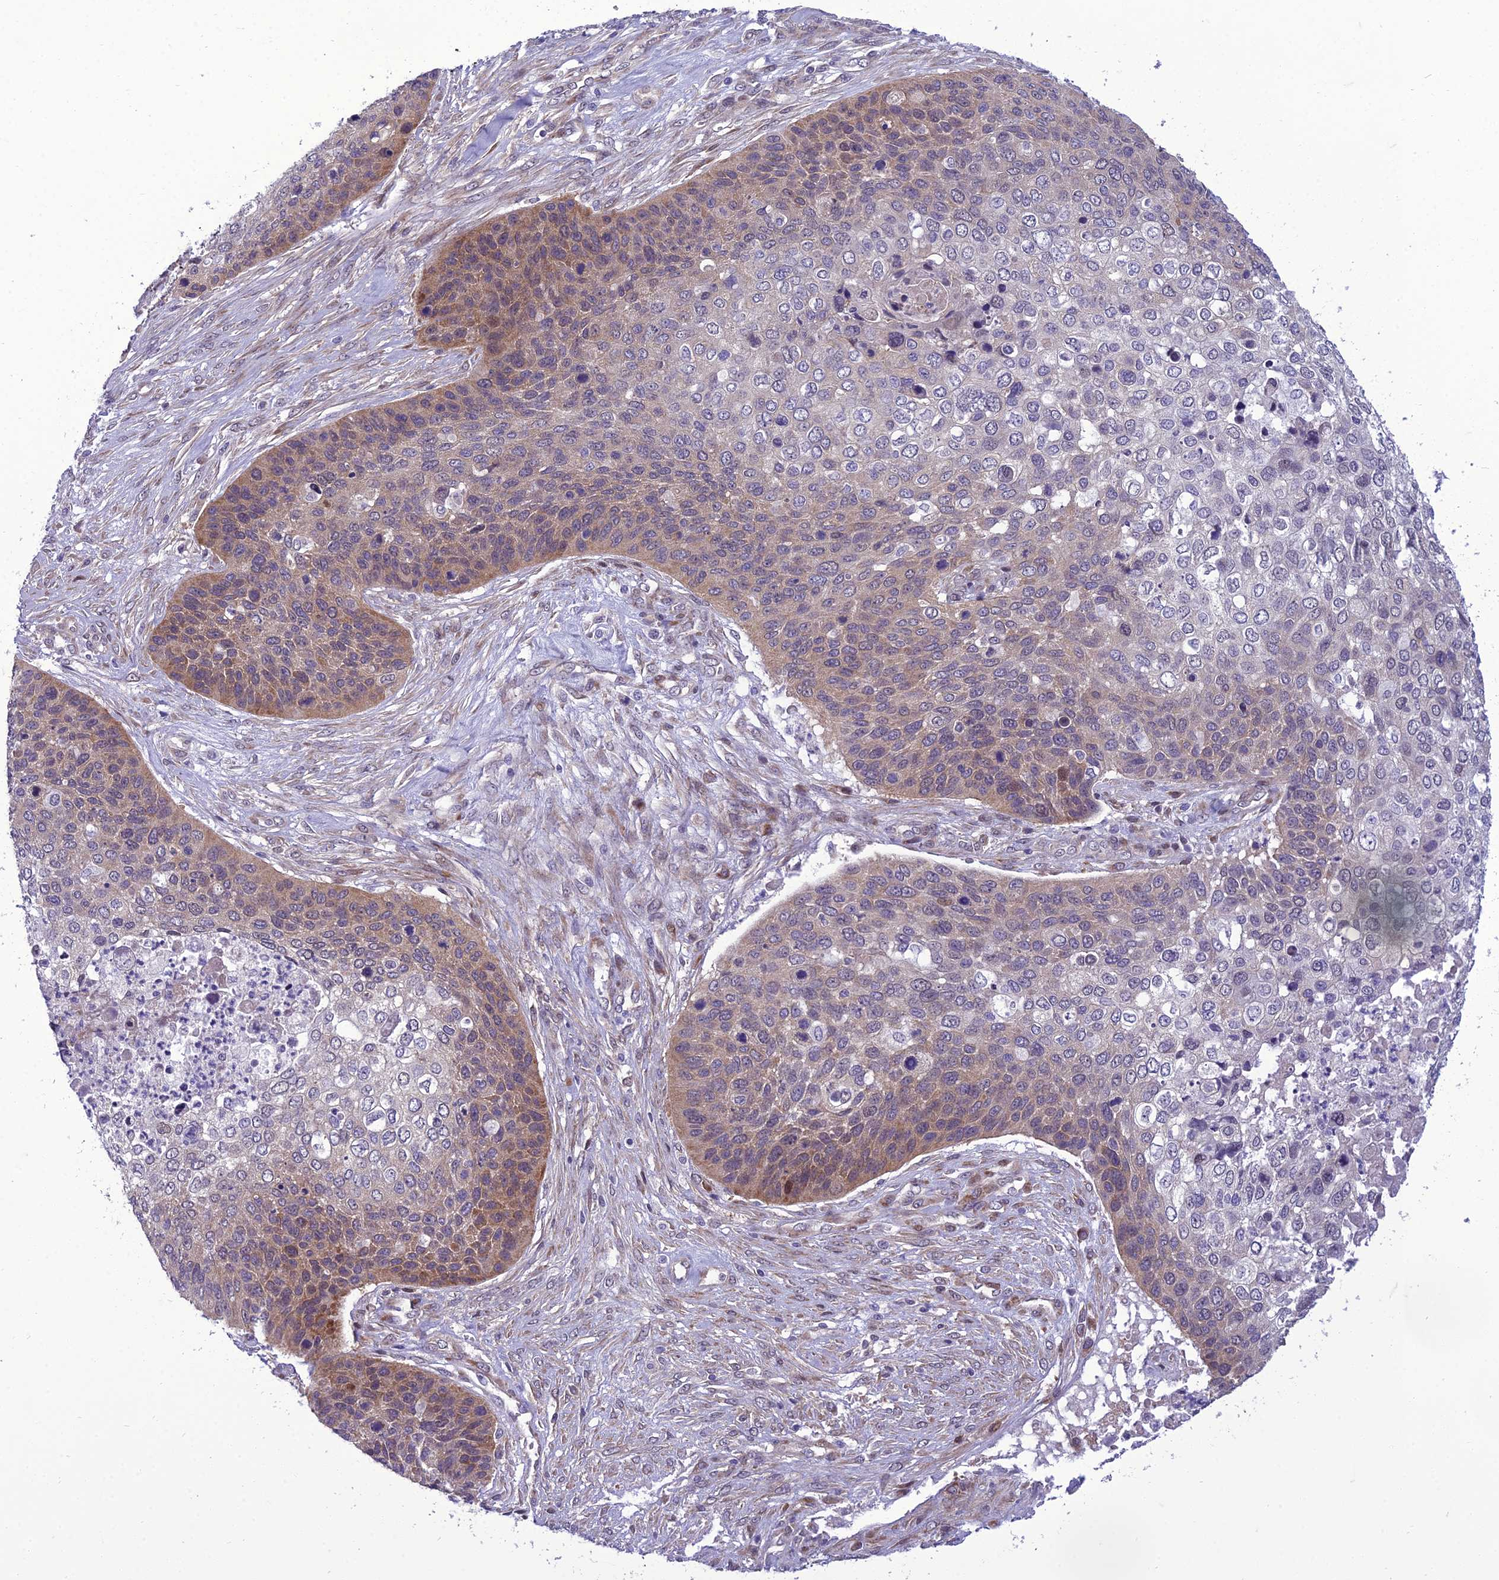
{"staining": {"intensity": "moderate", "quantity": "25%-75%", "location": "cytoplasmic/membranous"}, "tissue": "skin cancer", "cell_type": "Tumor cells", "image_type": "cancer", "snomed": [{"axis": "morphology", "description": "Basal cell carcinoma"}, {"axis": "topography", "description": "Skin"}], "caption": "Protein staining of skin cancer (basal cell carcinoma) tissue reveals moderate cytoplasmic/membranous positivity in approximately 25%-75% of tumor cells.", "gene": "GAB4", "patient": {"sex": "female", "age": 74}}